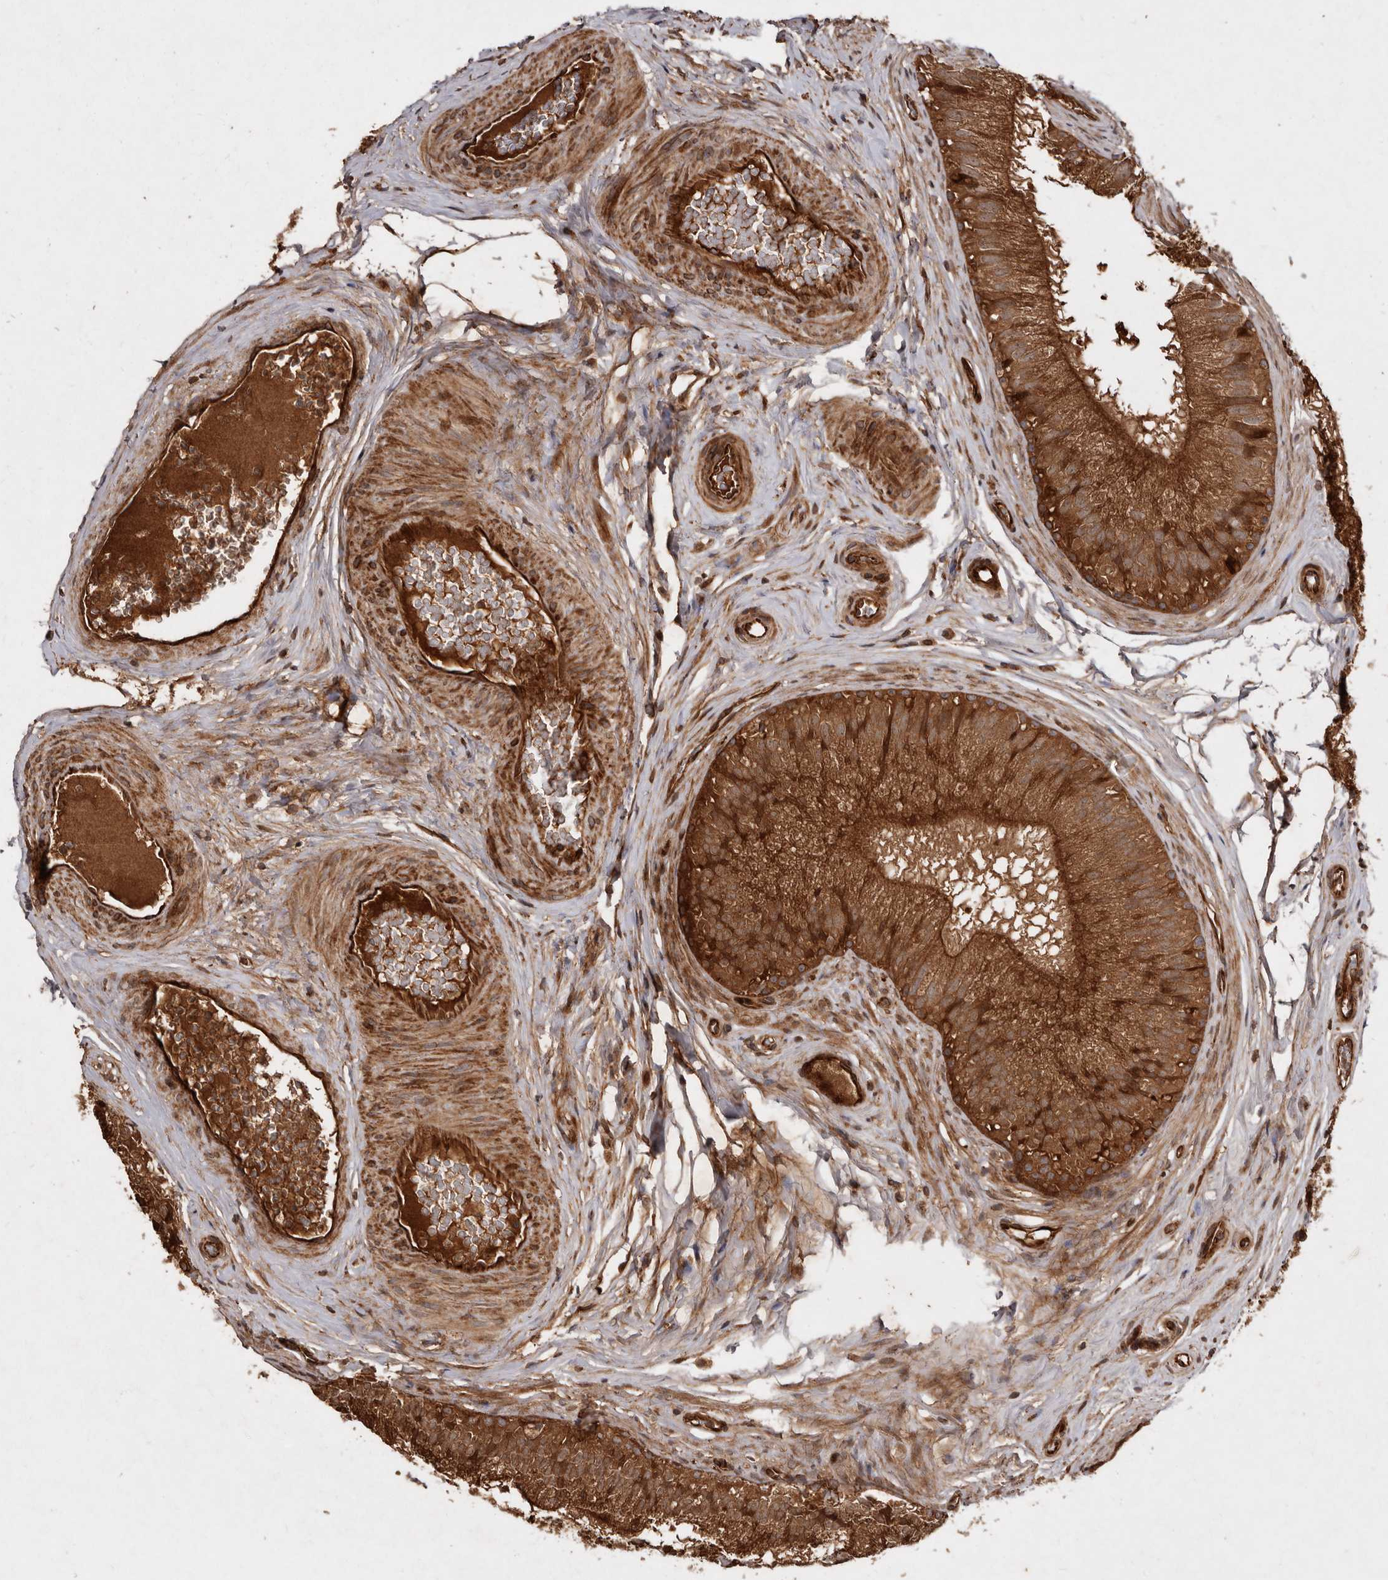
{"staining": {"intensity": "strong", "quantity": ">75%", "location": "cytoplasmic/membranous"}, "tissue": "epididymis", "cell_type": "Glandular cells", "image_type": "normal", "snomed": [{"axis": "morphology", "description": "Normal tissue, NOS"}, {"axis": "topography", "description": "Epididymis"}], "caption": "Immunohistochemistry (DAB) staining of unremarkable human epididymis reveals strong cytoplasmic/membranous protein positivity in about >75% of glandular cells. The staining was performed using DAB (3,3'-diaminobenzidine), with brown indicating positive protein expression. Nuclei are stained blue with hematoxylin.", "gene": "STK36", "patient": {"sex": "male", "age": 29}}